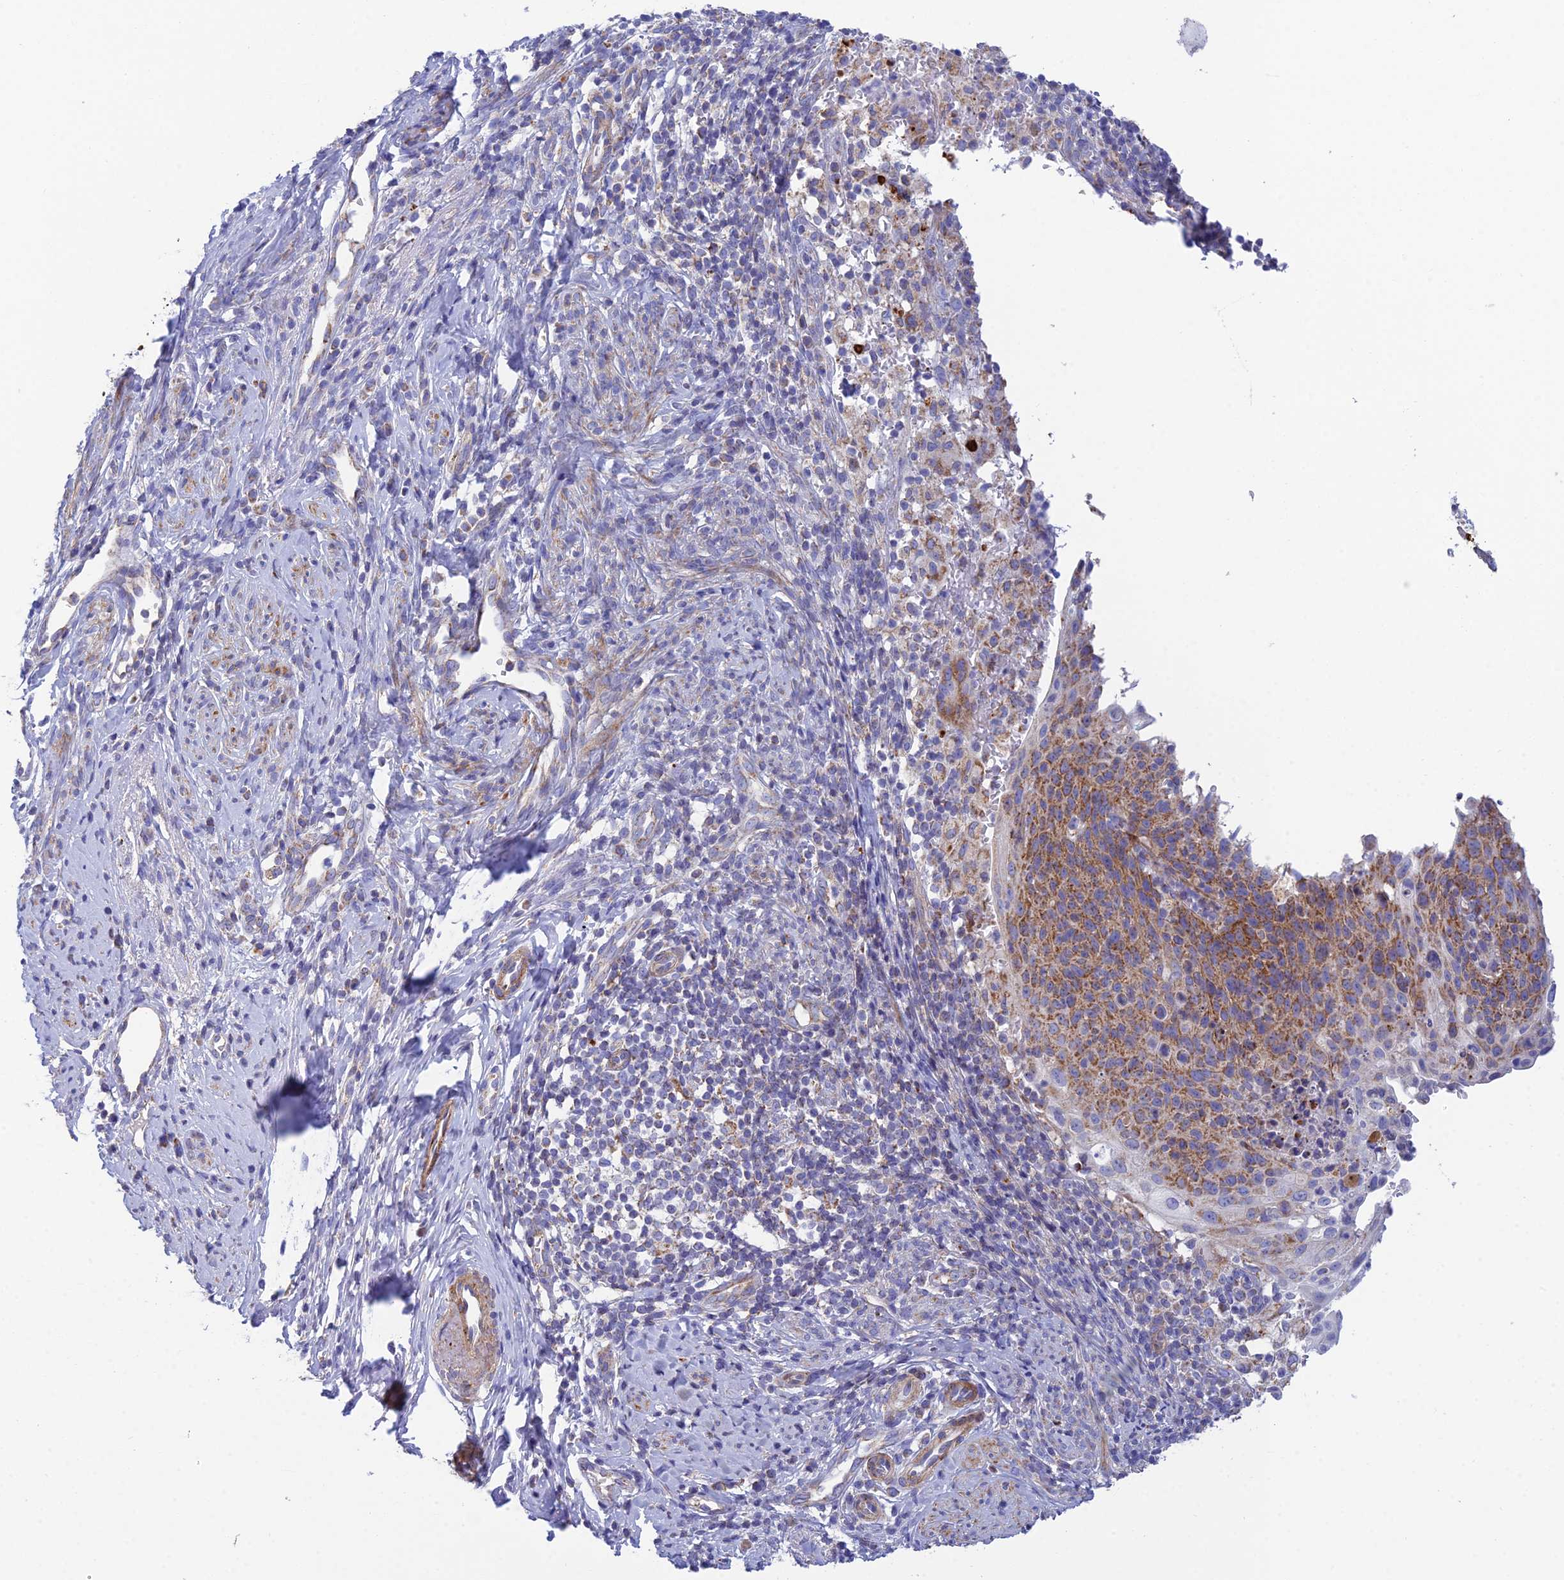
{"staining": {"intensity": "moderate", "quantity": "25%-75%", "location": "cytoplasmic/membranous"}, "tissue": "cervical cancer", "cell_type": "Tumor cells", "image_type": "cancer", "snomed": [{"axis": "morphology", "description": "Squamous cell carcinoma, NOS"}, {"axis": "topography", "description": "Cervix"}], "caption": "A brown stain labels moderate cytoplasmic/membranous staining of a protein in cervical cancer (squamous cell carcinoma) tumor cells. The staining is performed using DAB brown chromogen to label protein expression. The nuclei are counter-stained blue using hematoxylin.", "gene": "CSPG4", "patient": {"sex": "female", "age": 70}}